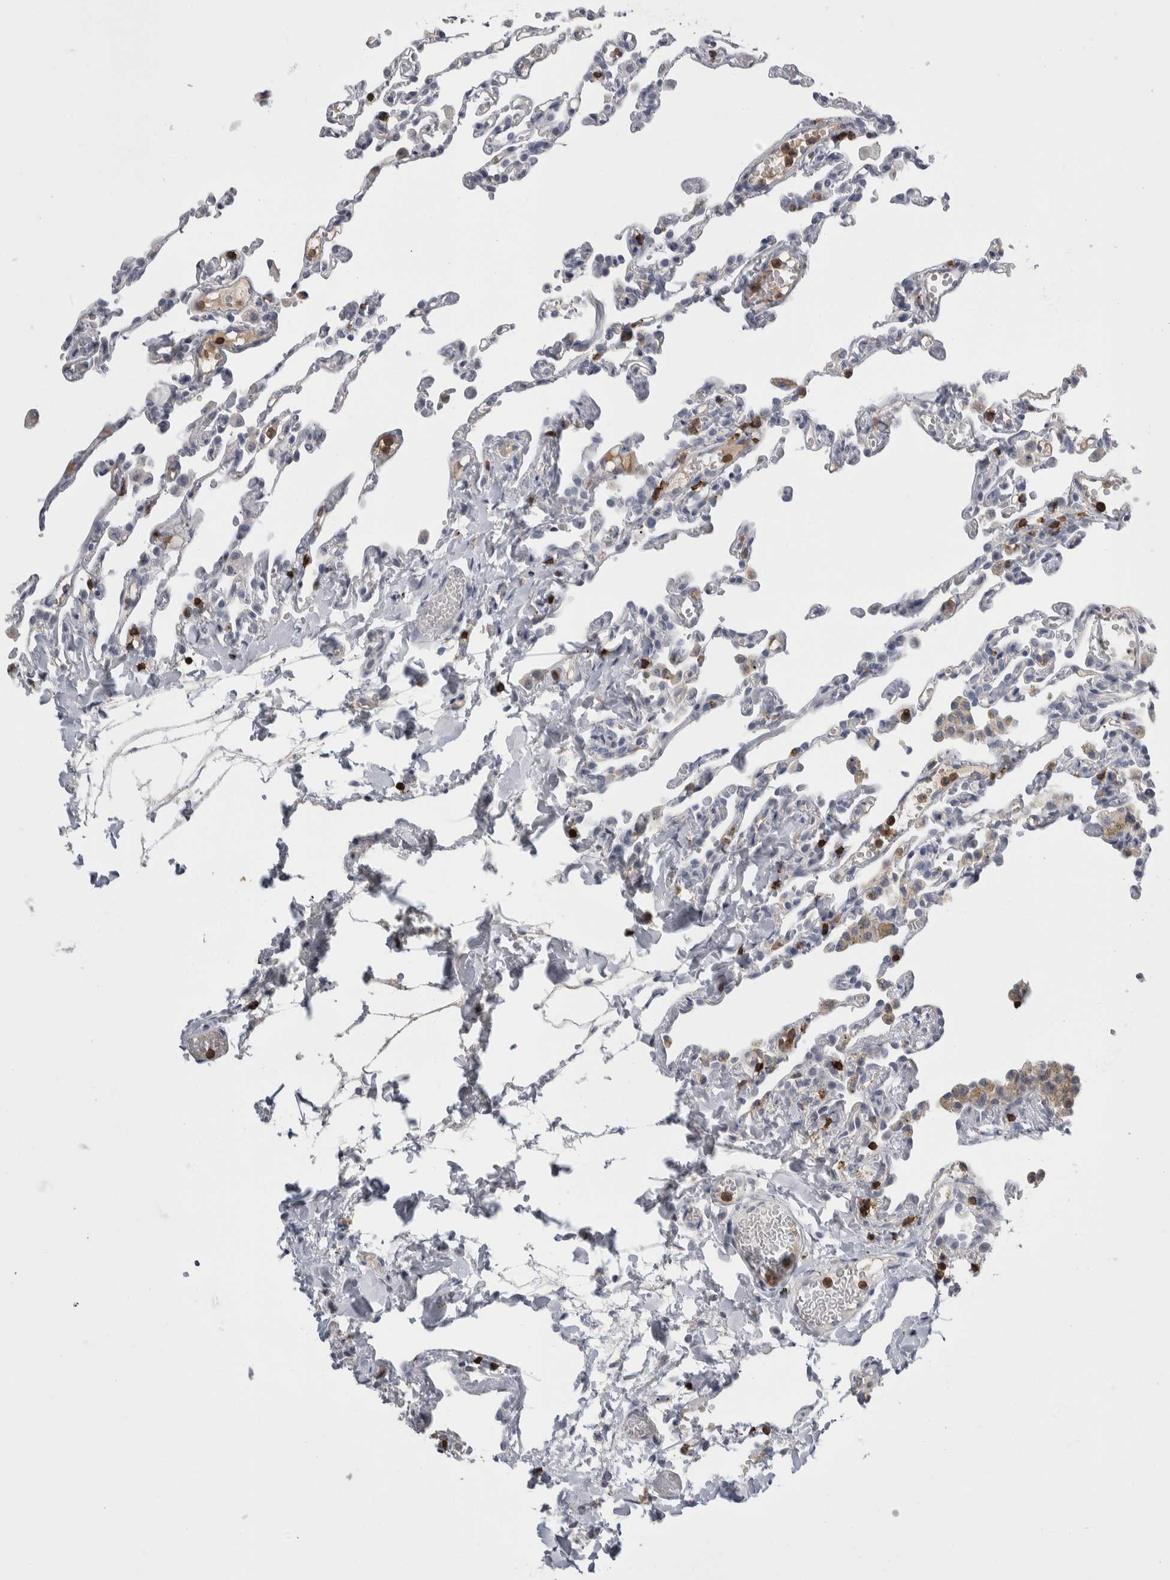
{"staining": {"intensity": "negative", "quantity": "none", "location": "none"}, "tissue": "lung", "cell_type": "Alveolar cells", "image_type": "normal", "snomed": [{"axis": "morphology", "description": "Normal tissue, NOS"}, {"axis": "topography", "description": "Lung"}], "caption": "Alveolar cells show no significant staining in normal lung. Brightfield microscopy of IHC stained with DAB (3,3'-diaminobenzidine) (brown) and hematoxylin (blue), captured at high magnification.", "gene": "CEP295NL", "patient": {"sex": "male", "age": 21}}